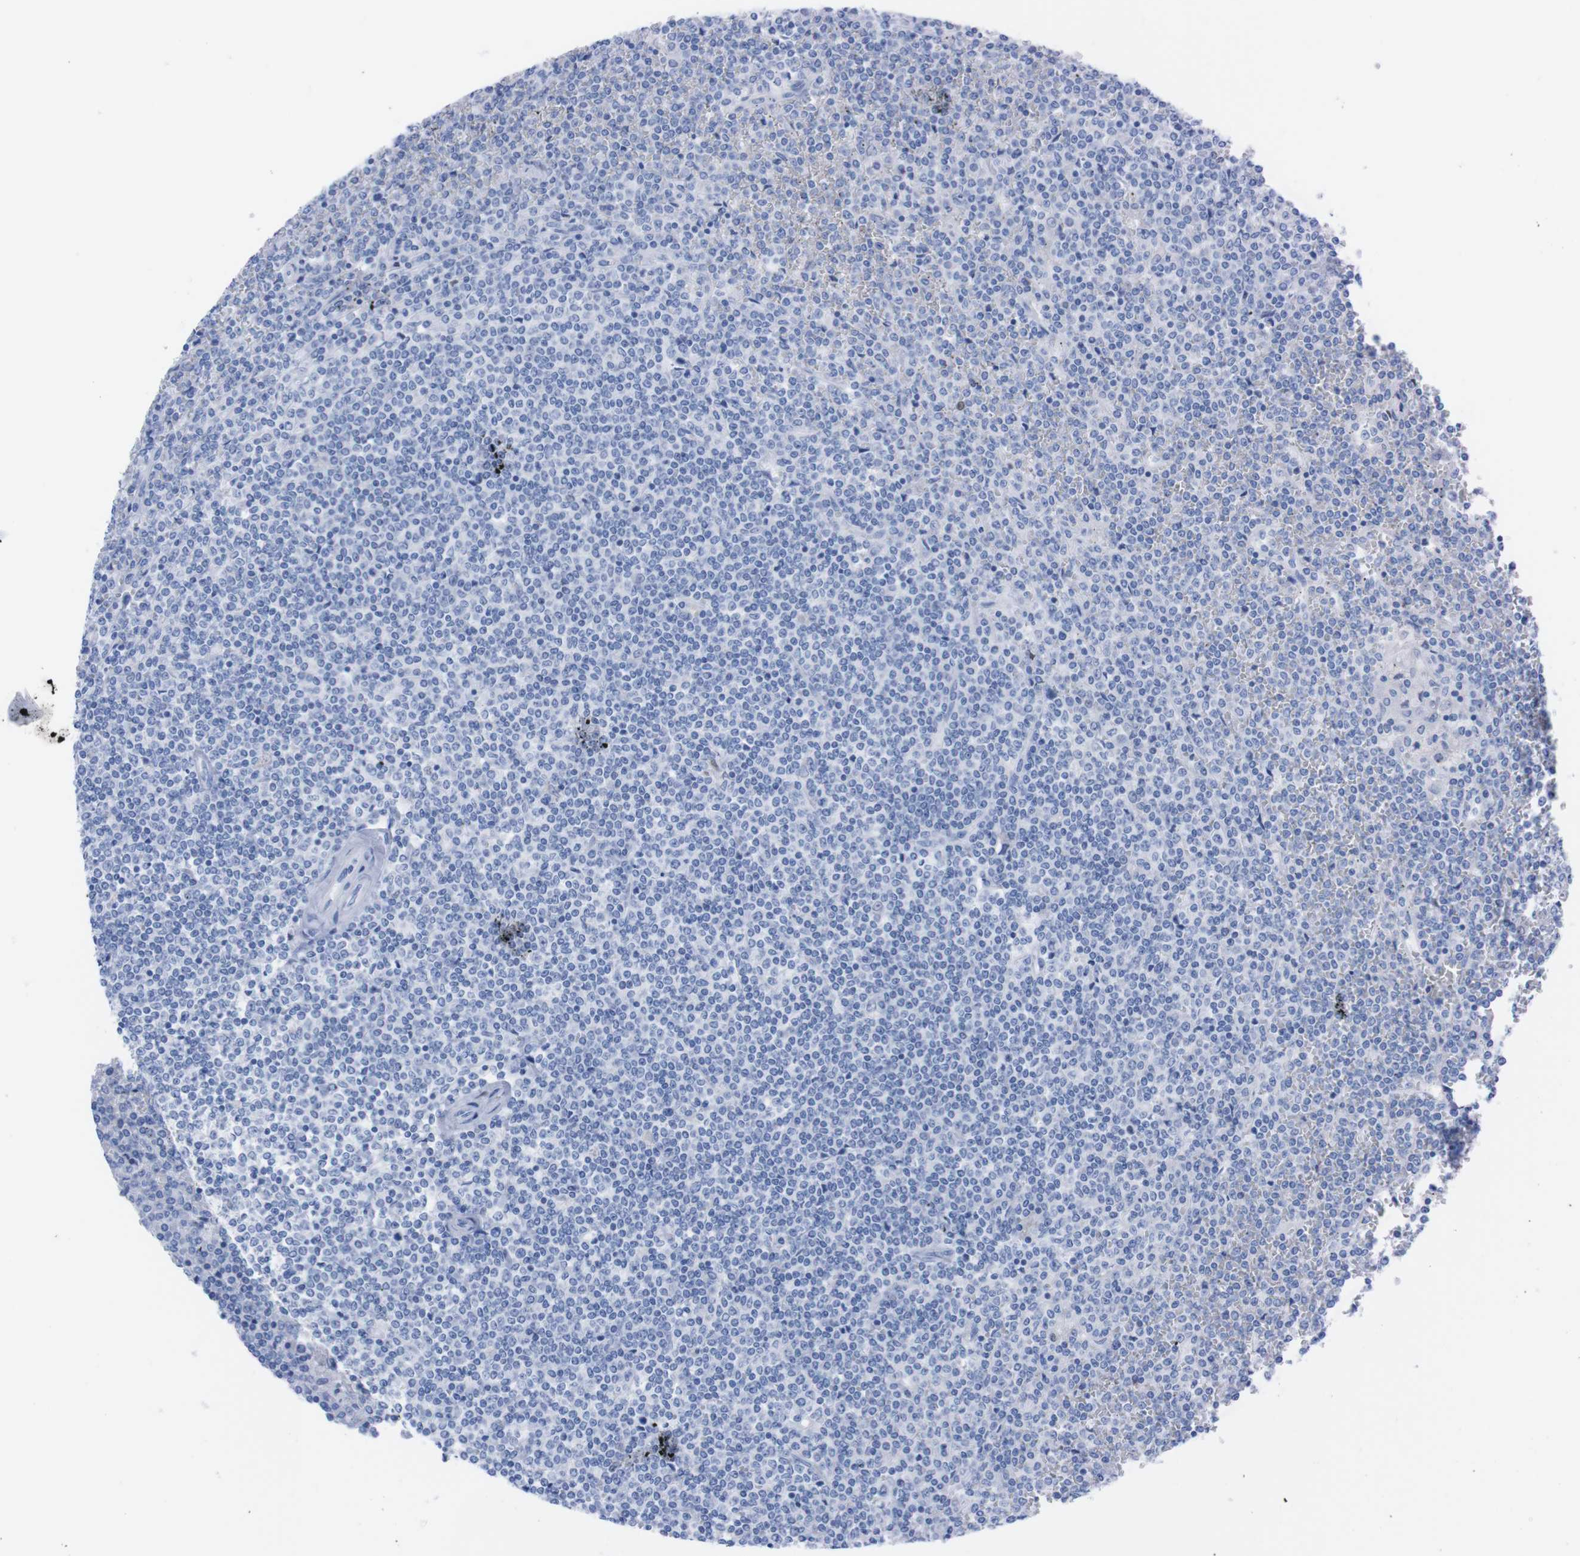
{"staining": {"intensity": "negative", "quantity": "none", "location": "none"}, "tissue": "lymphoma", "cell_type": "Tumor cells", "image_type": "cancer", "snomed": [{"axis": "morphology", "description": "Malignant lymphoma, non-Hodgkin's type, Low grade"}, {"axis": "topography", "description": "Spleen"}], "caption": "Lymphoma was stained to show a protein in brown. There is no significant staining in tumor cells. The staining was performed using DAB to visualize the protein expression in brown, while the nuclei were stained in blue with hematoxylin (Magnification: 20x).", "gene": "P2RY12", "patient": {"sex": "female", "age": 19}}